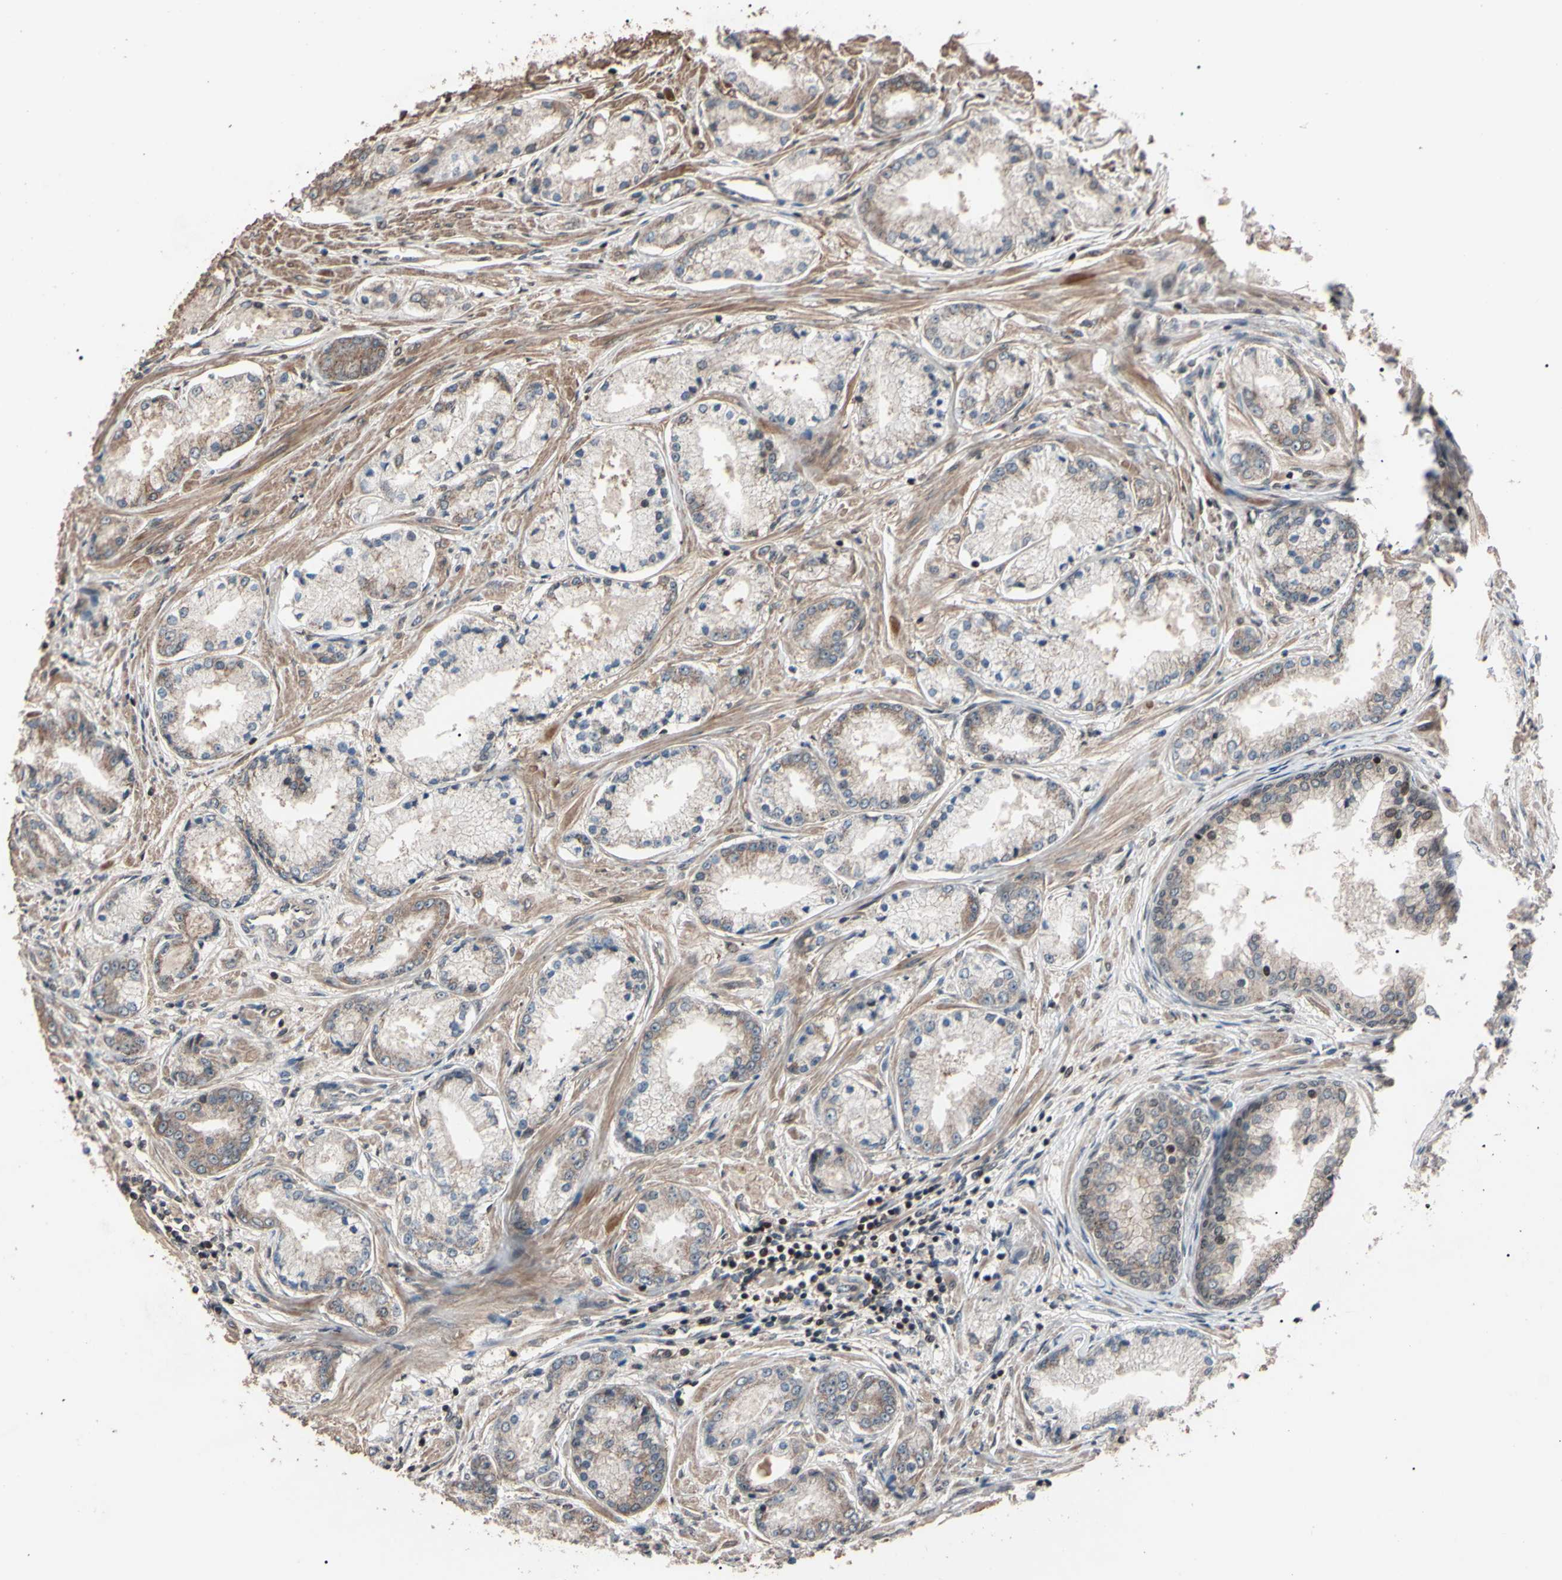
{"staining": {"intensity": "weak", "quantity": ">75%", "location": "cytoplasmic/membranous"}, "tissue": "prostate cancer", "cell_type": "Tumor cells", "image_type": "cancer", "snomed": [{"axis": "morphology", "description": "Adenocarcinoma, High grade"}, {"axis": "topography", "description": "Prostate"}], "caption": "Immunohistochemical staining of prostate cancer displays weak cytoplasmic/membranous protein staining in approximately >75% of tumor cells.", "gene": "TNFRSF1A", "patient": {"sex": "male", "age": 59}}